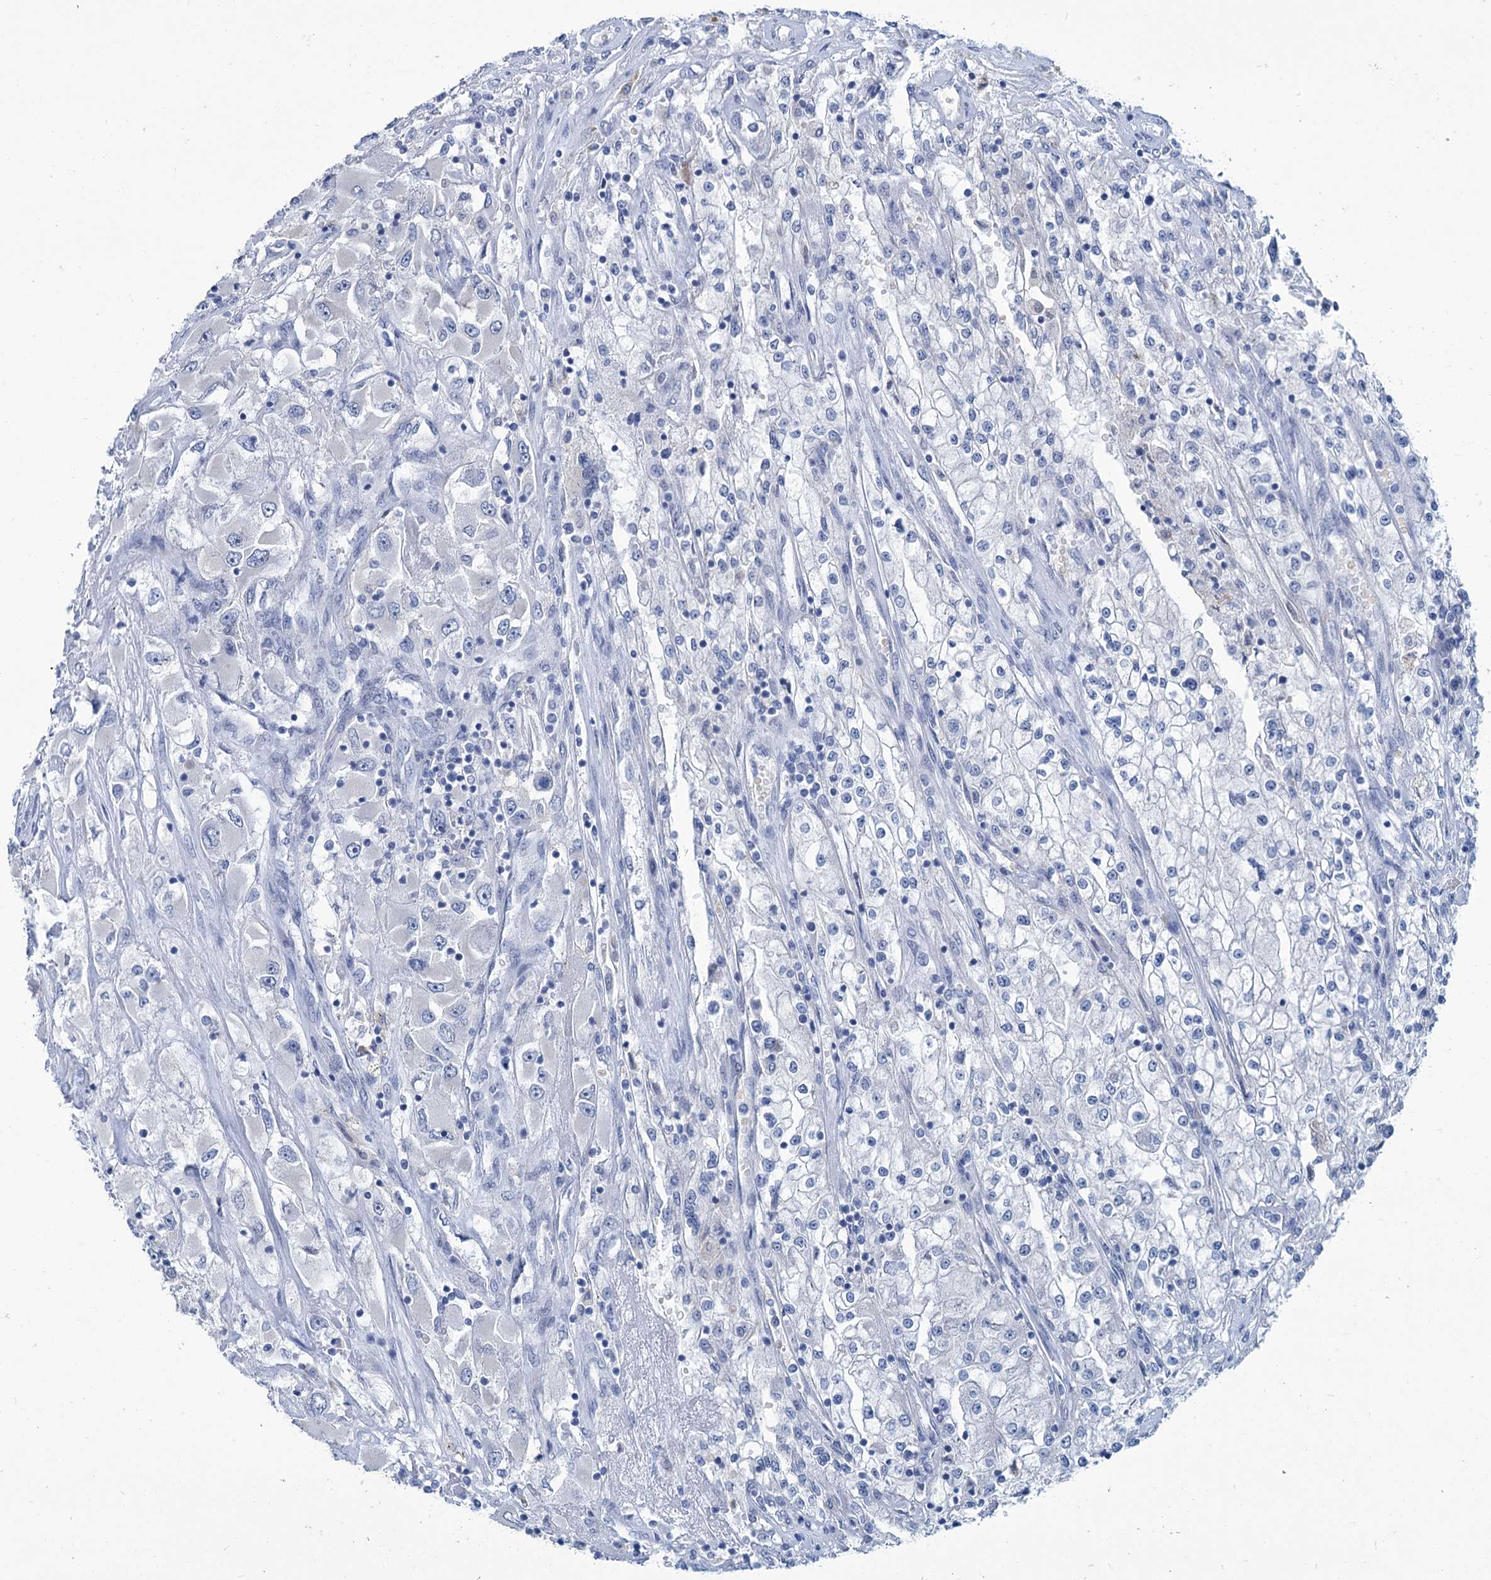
{"staining": {"intensity": "negative", "quantity": "none", "location": "none"}, "tissue": "renal cancer", "cell_type": "Tumor cells", "image_type": "cancer", "snomed": [{"axis": "morphology", "description": "Adenocarcinoma, NOS"}, {"axis": "topography", "description": "Kidney"}], "caption": "The IHC histopathology image has no significant staining in tumor cells of renal cancer tissue.", "gene": "NEU3", "patient": {"sex": "female", "age": 52}}